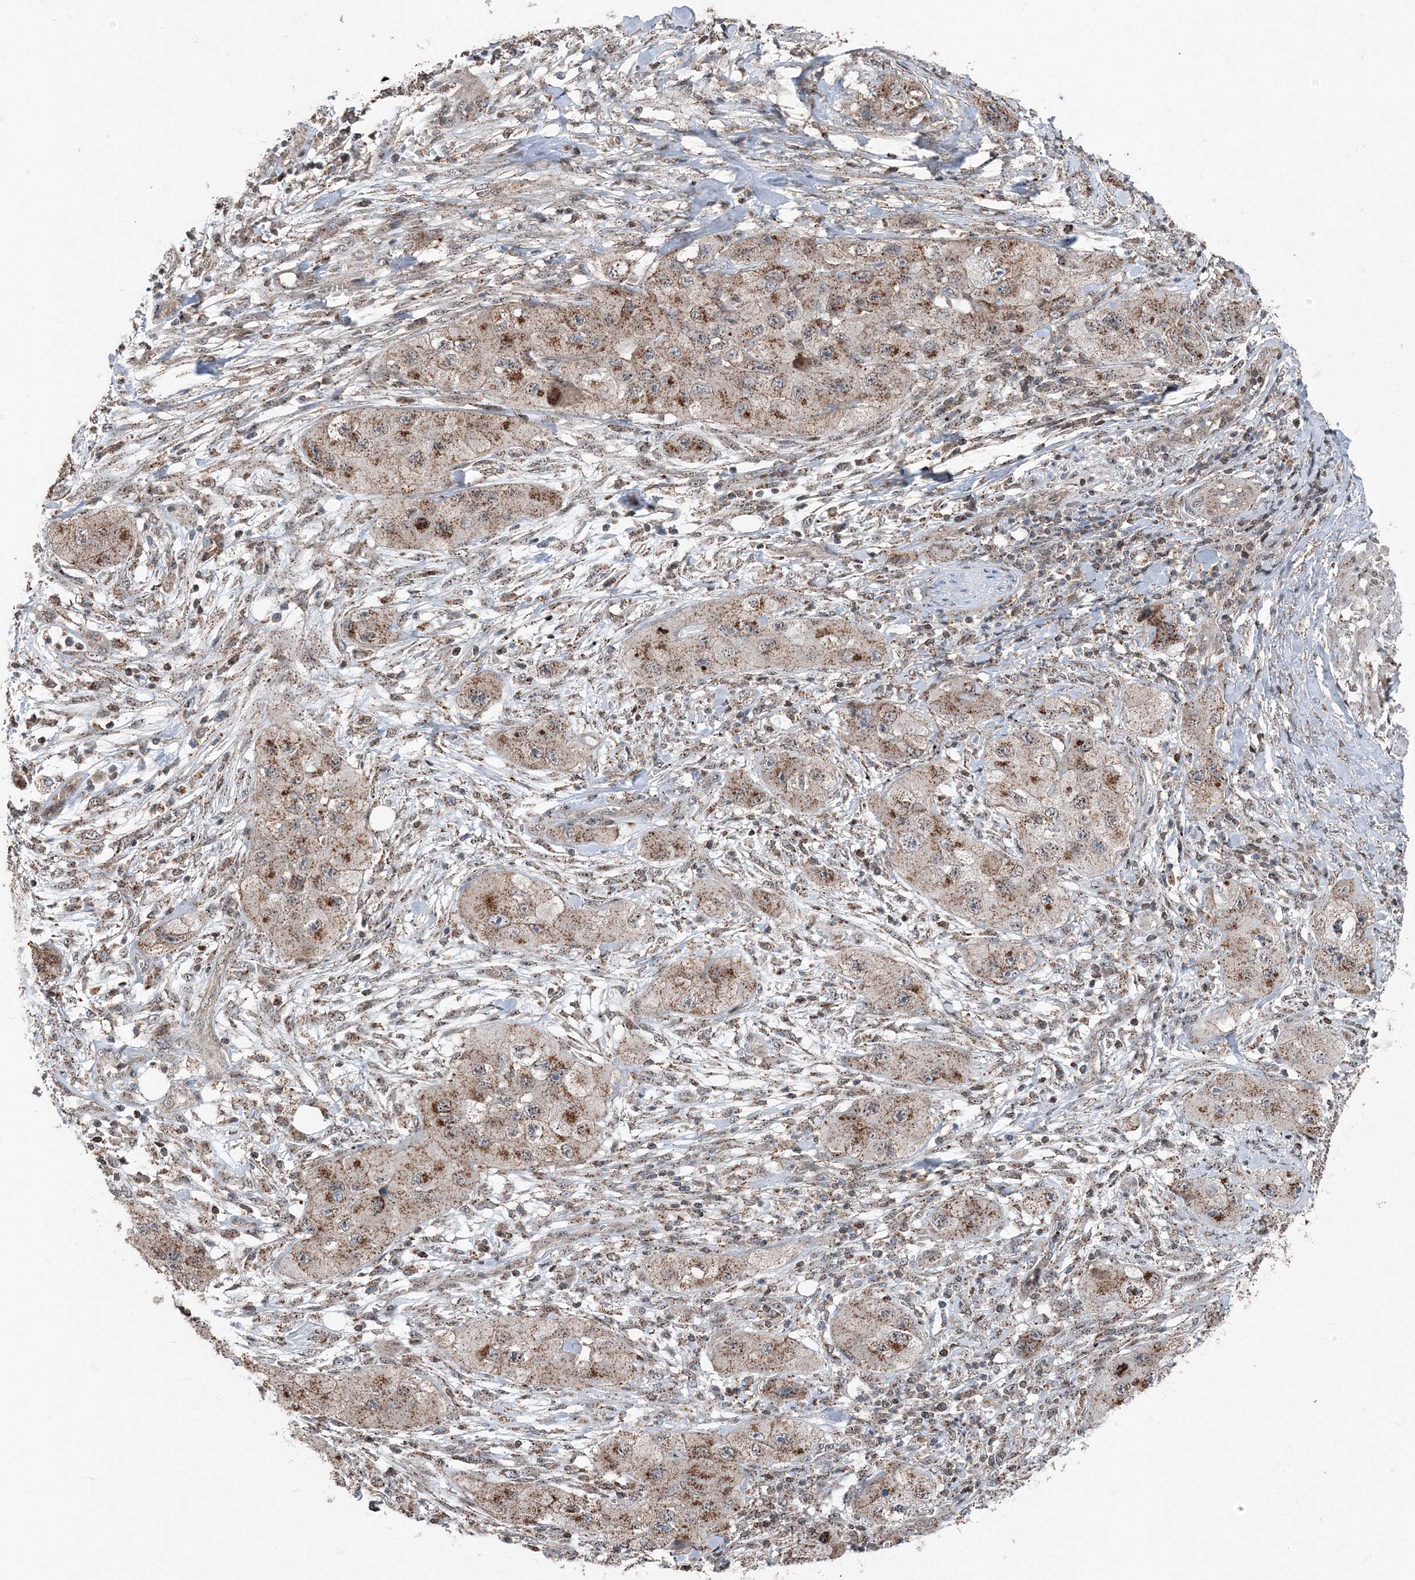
{"staining": {"intensity": "moderate", "quantity": ">75%", "location": "cytoplasmic/membranous"}, "tissue": "skin cancer", "cell_type": "Tumor cells", "image_type": "cancer", "snomed": [{"axis": "morphology", "description": "Squamous cell carcinoma, NOS"}, {"axis": "topography", "description": "Skin"}, {"axis": "topography", "description": "Subcutis"}], "caption": "Immunohistochemistry of human squamous cell carcinoma (skin) demonstrates medium levels of moderate cytoplasmic/membranous expression in about >75% of tumor cells.", "gene": "AASDH", "patient": {"sex": "male", "age": 73}}